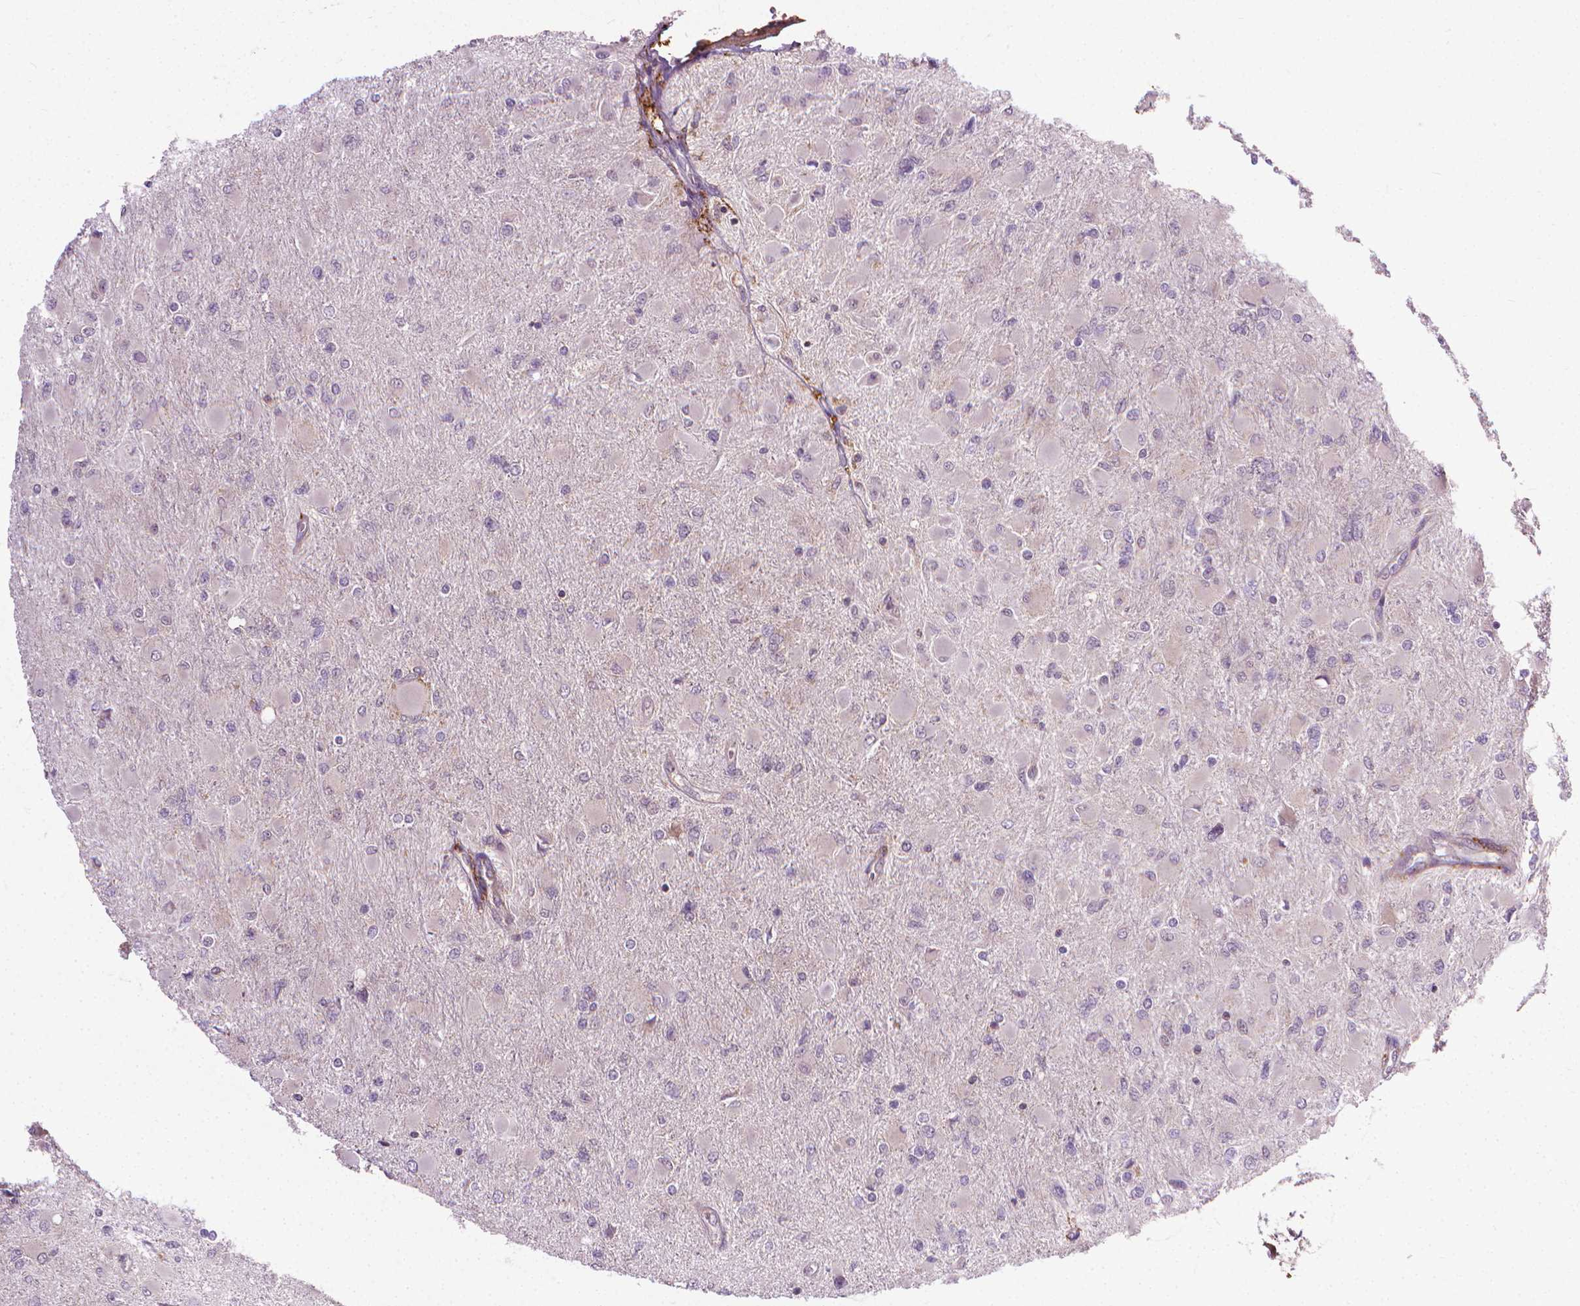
{"staining": {"intensity": "negative", "quantity": "none", "location": "none"}, "tissue": "glioma", "cell_type": "Tumor cells", "image_type": "cancer", "snomed": [{"axis": "morphology", "description": "Glioma, malignant, High grade"}, {"axis": "topography", "description": "Cerebral cortex"}], "caption": "Histopathology image shows no protein positivity in tumor cells of malignant glioma (high-grade) tissue.", "gene": "PRAG1", "patient": {"sex": "female", "age": 36}}